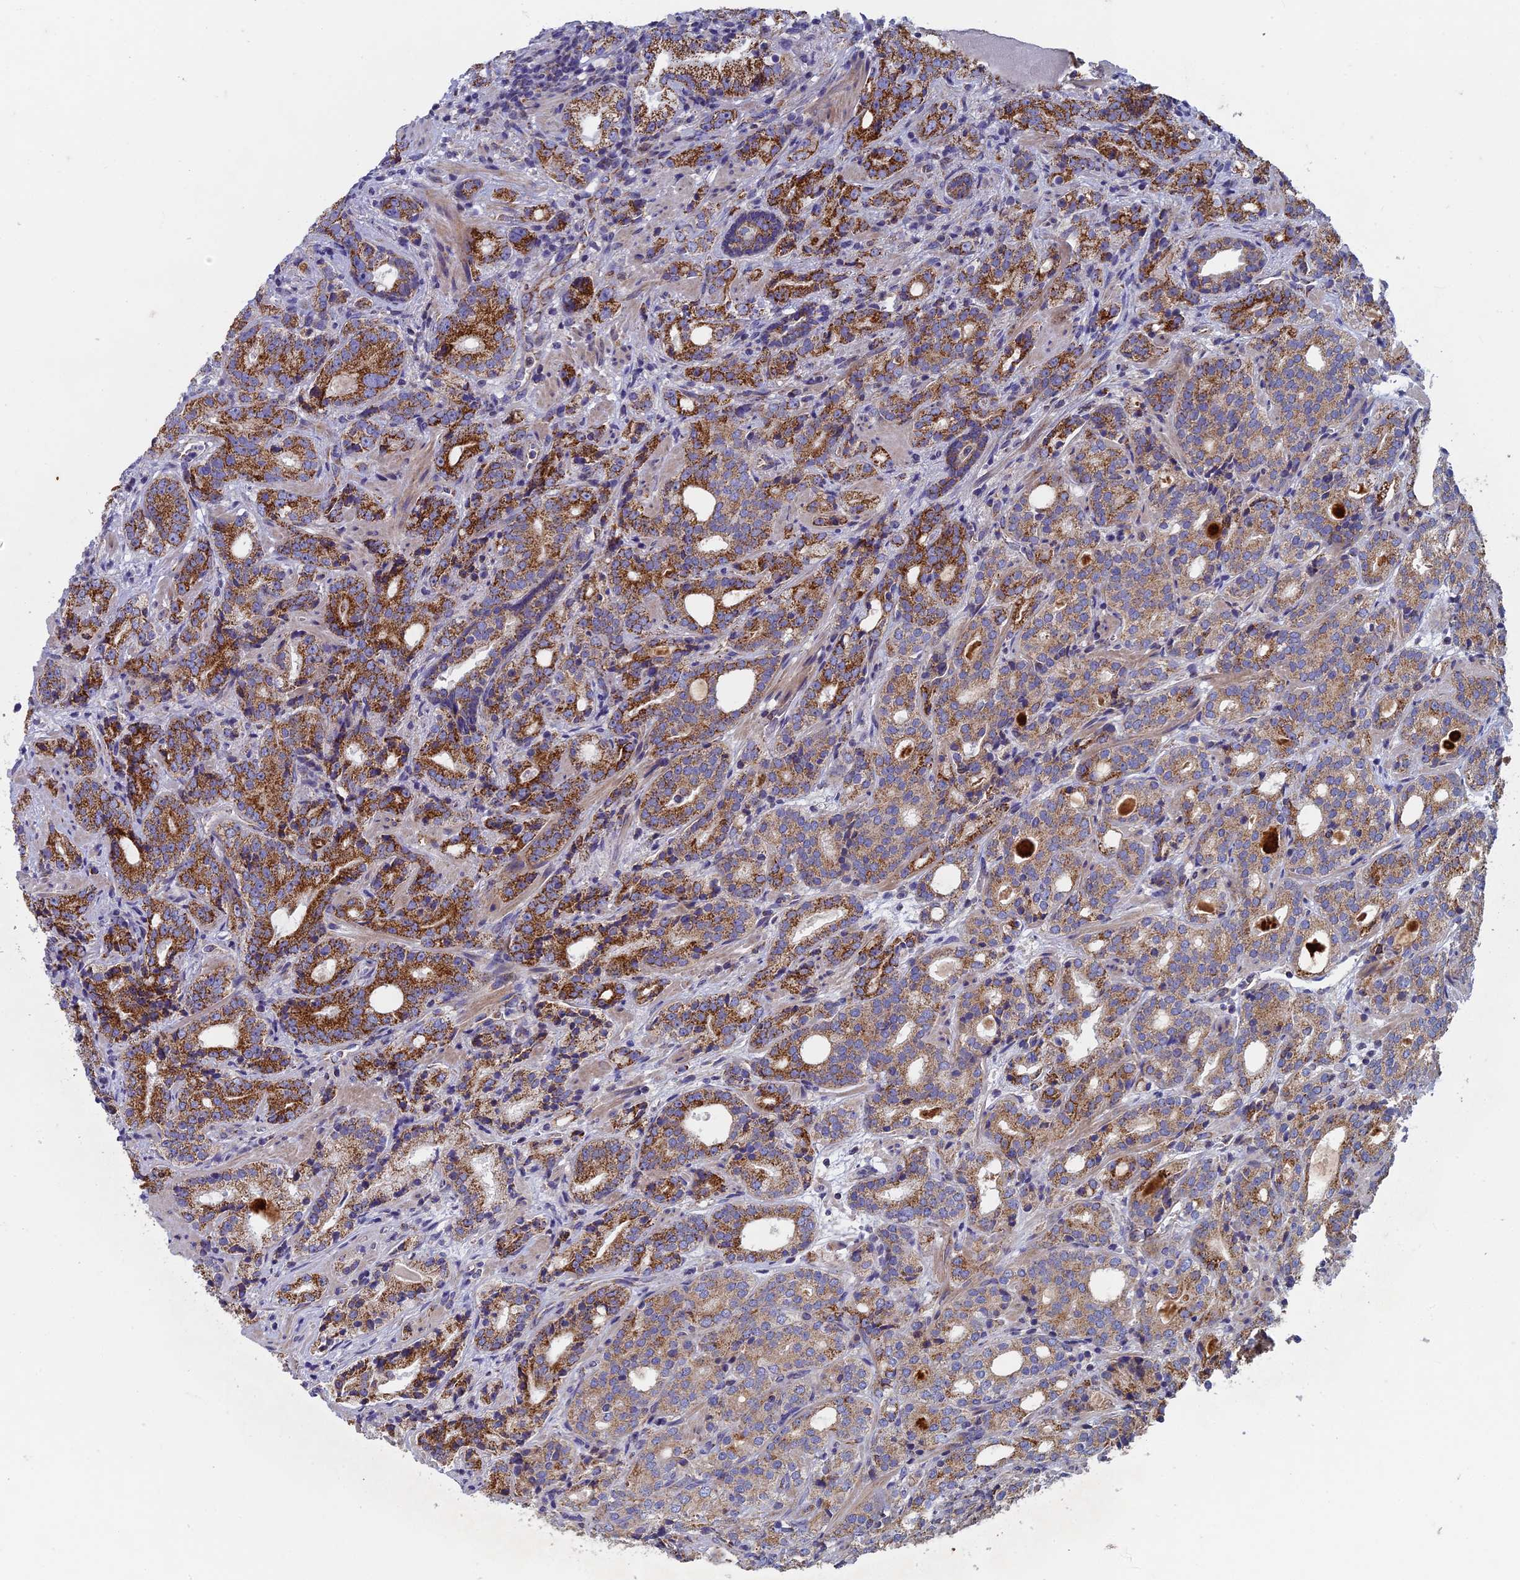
{"staining": {"intensity": "strong", "quantity": ">75%", "location": "cytoplasmic/membranous"}, "tissue": "prostate cancer", "cell_type": "Tumor cells", "image_type": "cancer", "snomed": [{"axis": "morphology", "description": "Adenocarcinoma, High grade"}, {"axis": "topography", "description": "Prostate"}], "caption": "A brown stain highlights strong cytoplasmic/membranous positivity of a protein in human adenocarcinoma (high-grade) (prostate) tumor cells.", "gene": "MRPS9", "patient": {"sex": "male", "age": 64}}